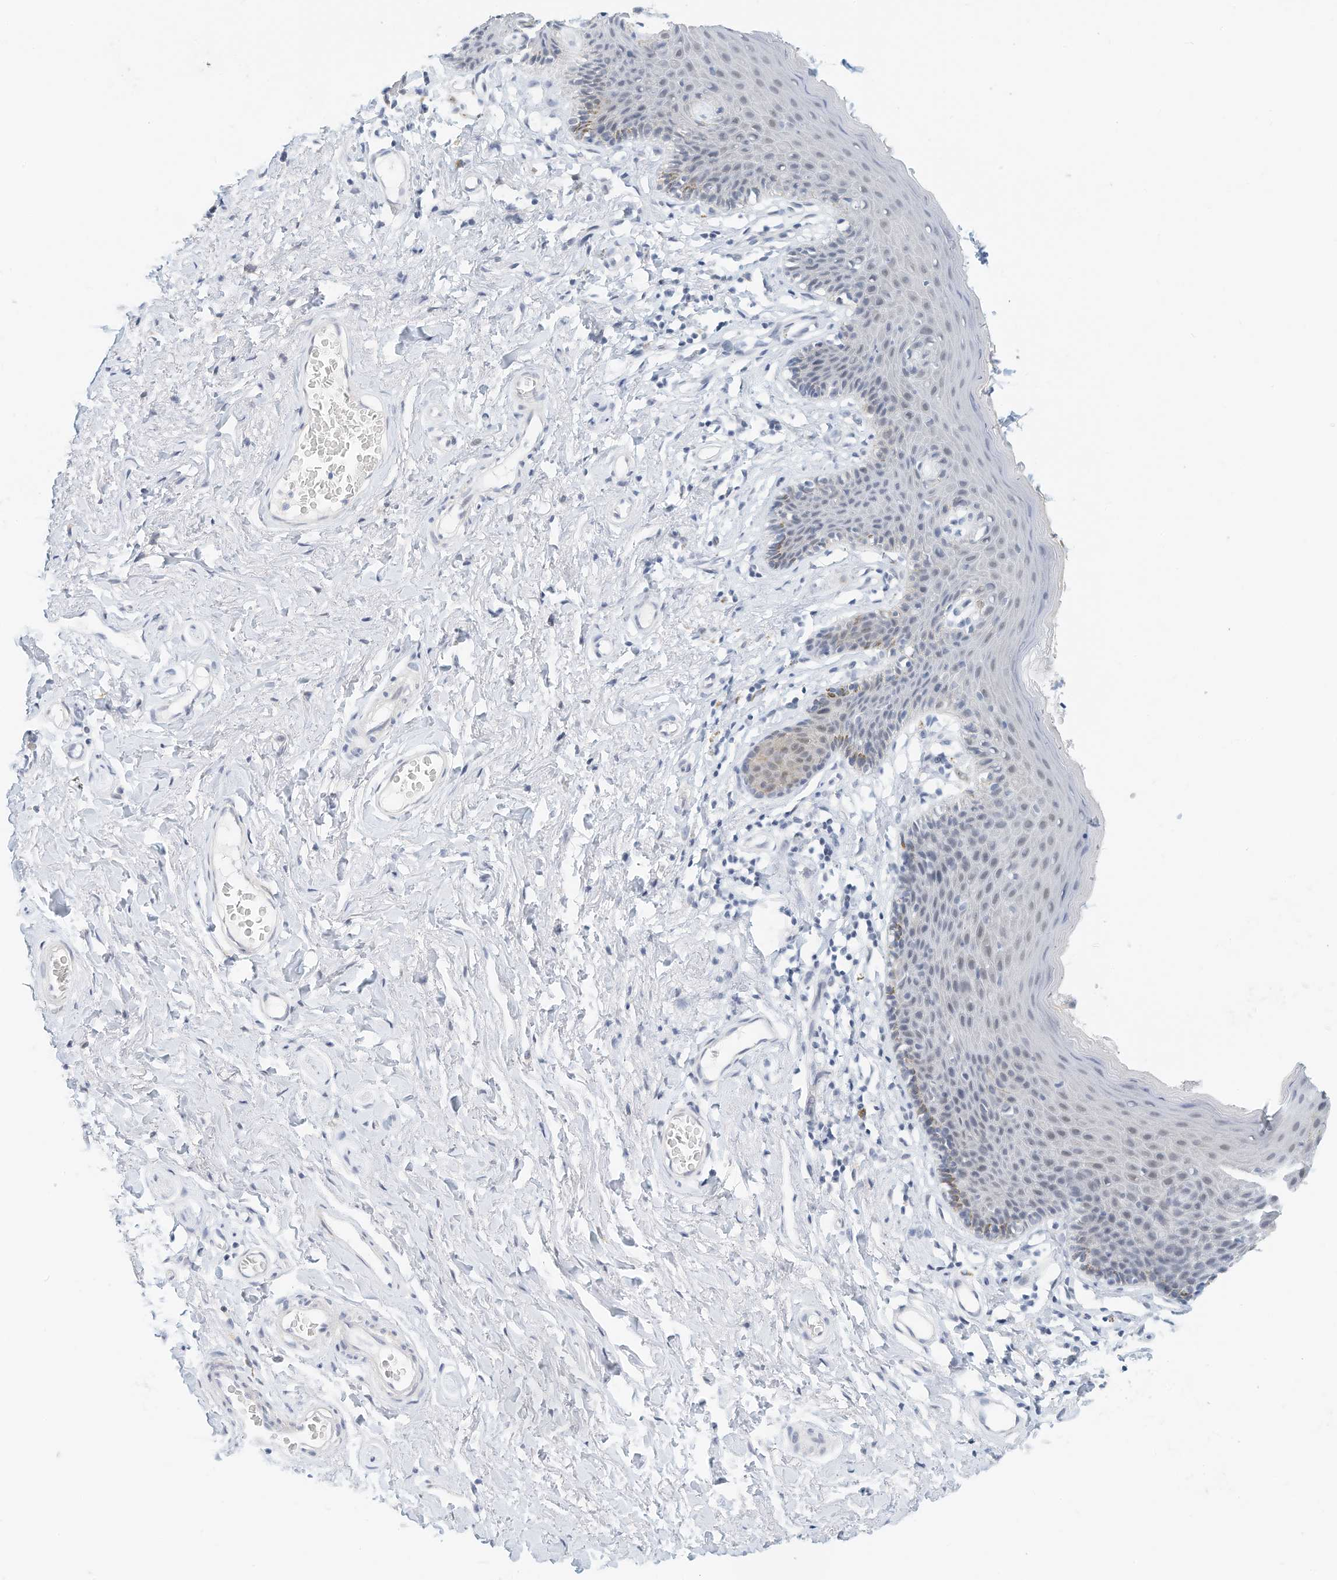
{"staining": {"intensity": "negative", "quantity": "none", "location": "none"}, "tissue": "skin", "cell_type": "Epidermal cells", "image_type": "normal", "snomed": [{"axis": "morphology", "description": "Normal tissue, NOS"}, {"axis": "topography", "description": "Vulva"}], "caption": "DAB immunohistochemical staining of benign skin demonstrates no significant expression in epidermal cells.", "gene": "ARHGAP28", "patient": {"sex": "female", "age": 66}}